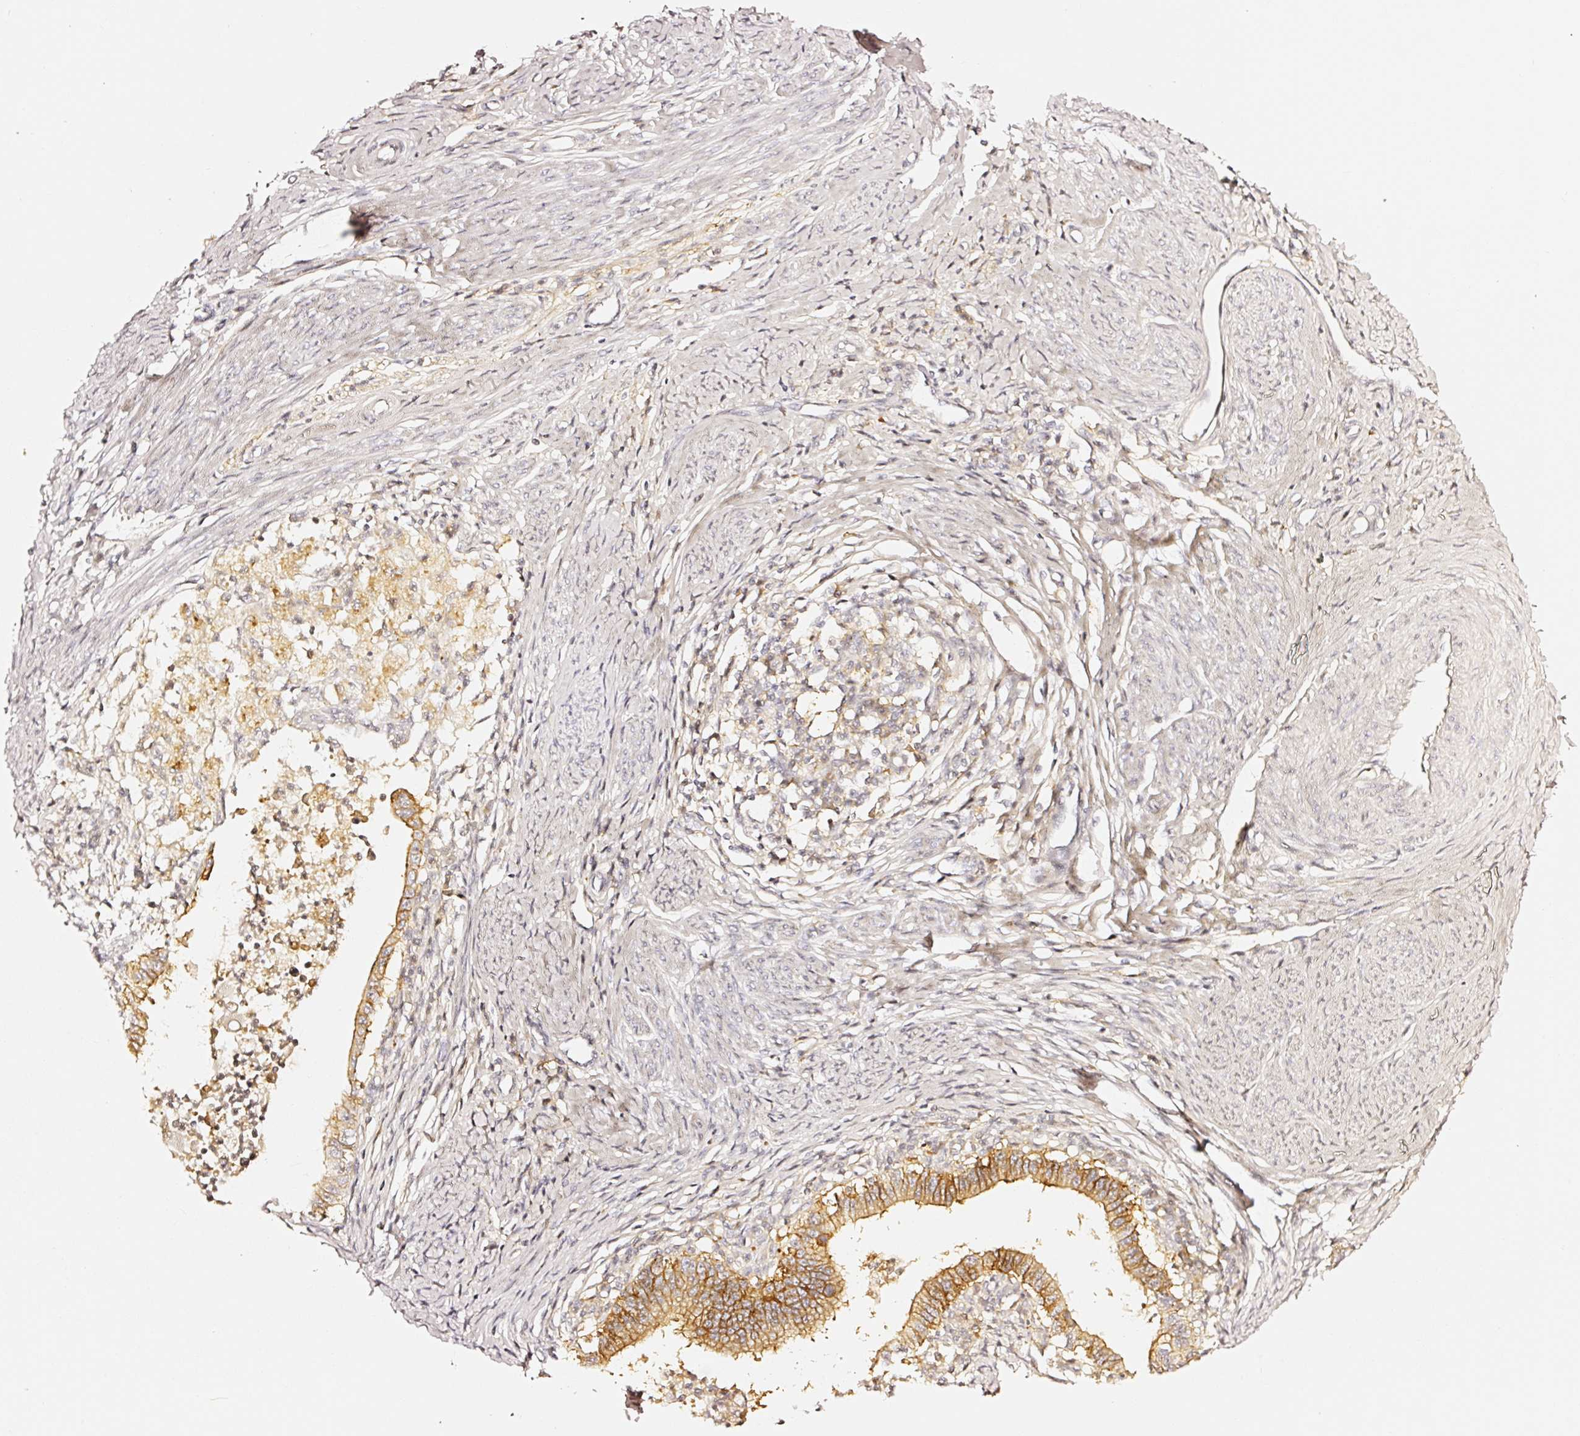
{"staining": {"intensity": "moderate", "quantity": ">75%", "location": "cytoplasmic/membranous"}, "tissue": "cervical cancer", "cell_type": "Tumor cells", "image_type": "cancer", "snomed": [{"axis": "morphology", "description": "Adenocarcinoma, NOS"}, {"axis": "topography", "description": "Cervix"}], "caption": "Tumor cells show medium levels of moderate cytoplasmic/membranous positivity in about >75% of cells in cervical cancer.", "gene": "CD47", "patient": {"sex": "female", "age": 36}}